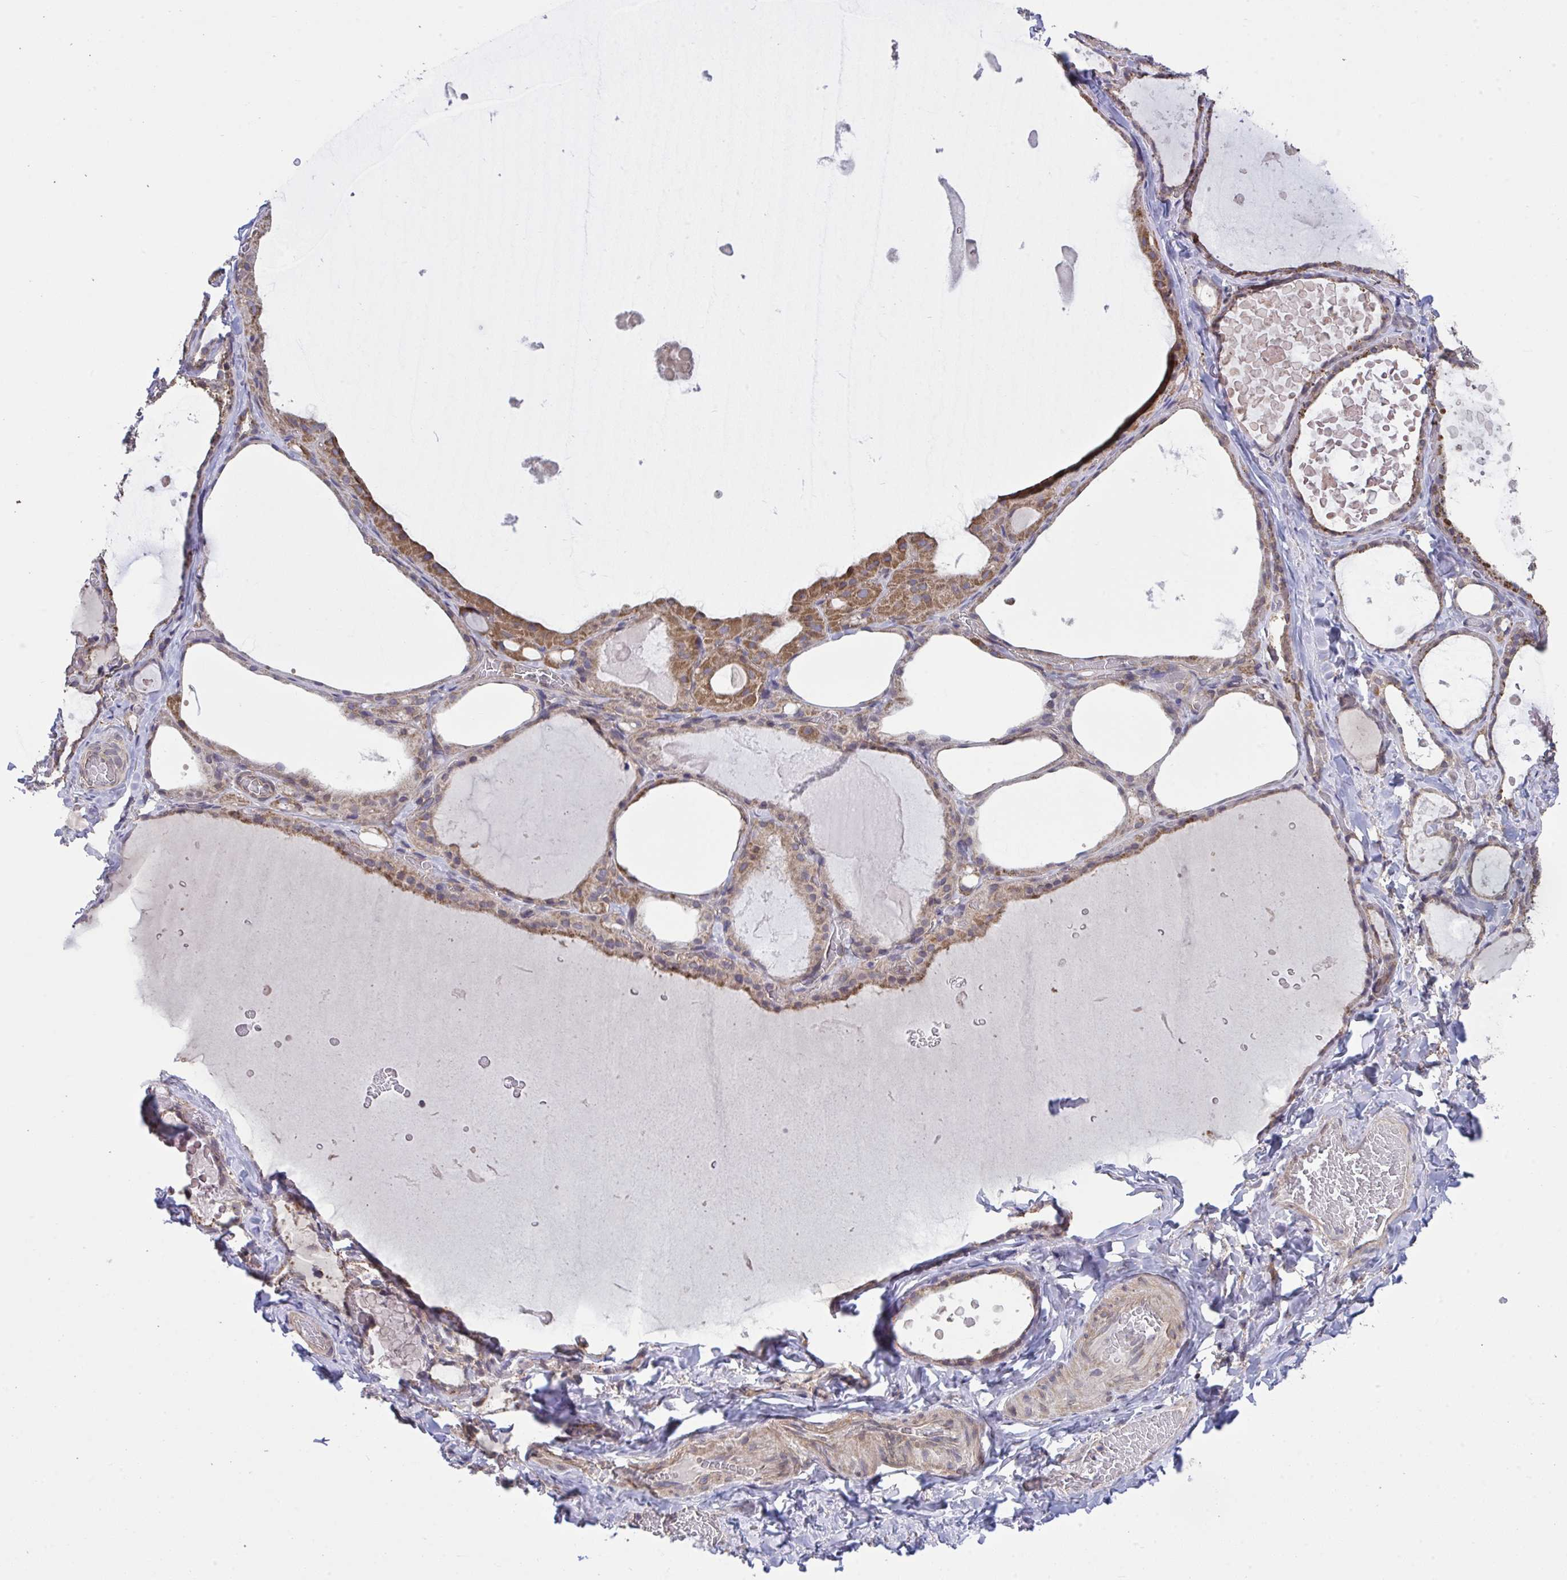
{"staining": {"intensity": "moderate", "quantity": "25%-75%", "location": "cytoplasmic/membranous"}, "tissue": "thyroid gland", "cell_type": "Glandular cells", "image_type": "normal", "snomed": [{"axis": "morphology", "description": "Normal tissue, NOS"}, {"axis": "topography", "description": "Thyroid gland"}], "caption": "DAB immunohistochemical staining of unremarkable thyroid gland reveals moderate cytoplasmic/membranous protein expression in approximately 25%-75% of glandular cells.", "gene": "PPM1H", "patient": {"sex": "female", "age": 56}}